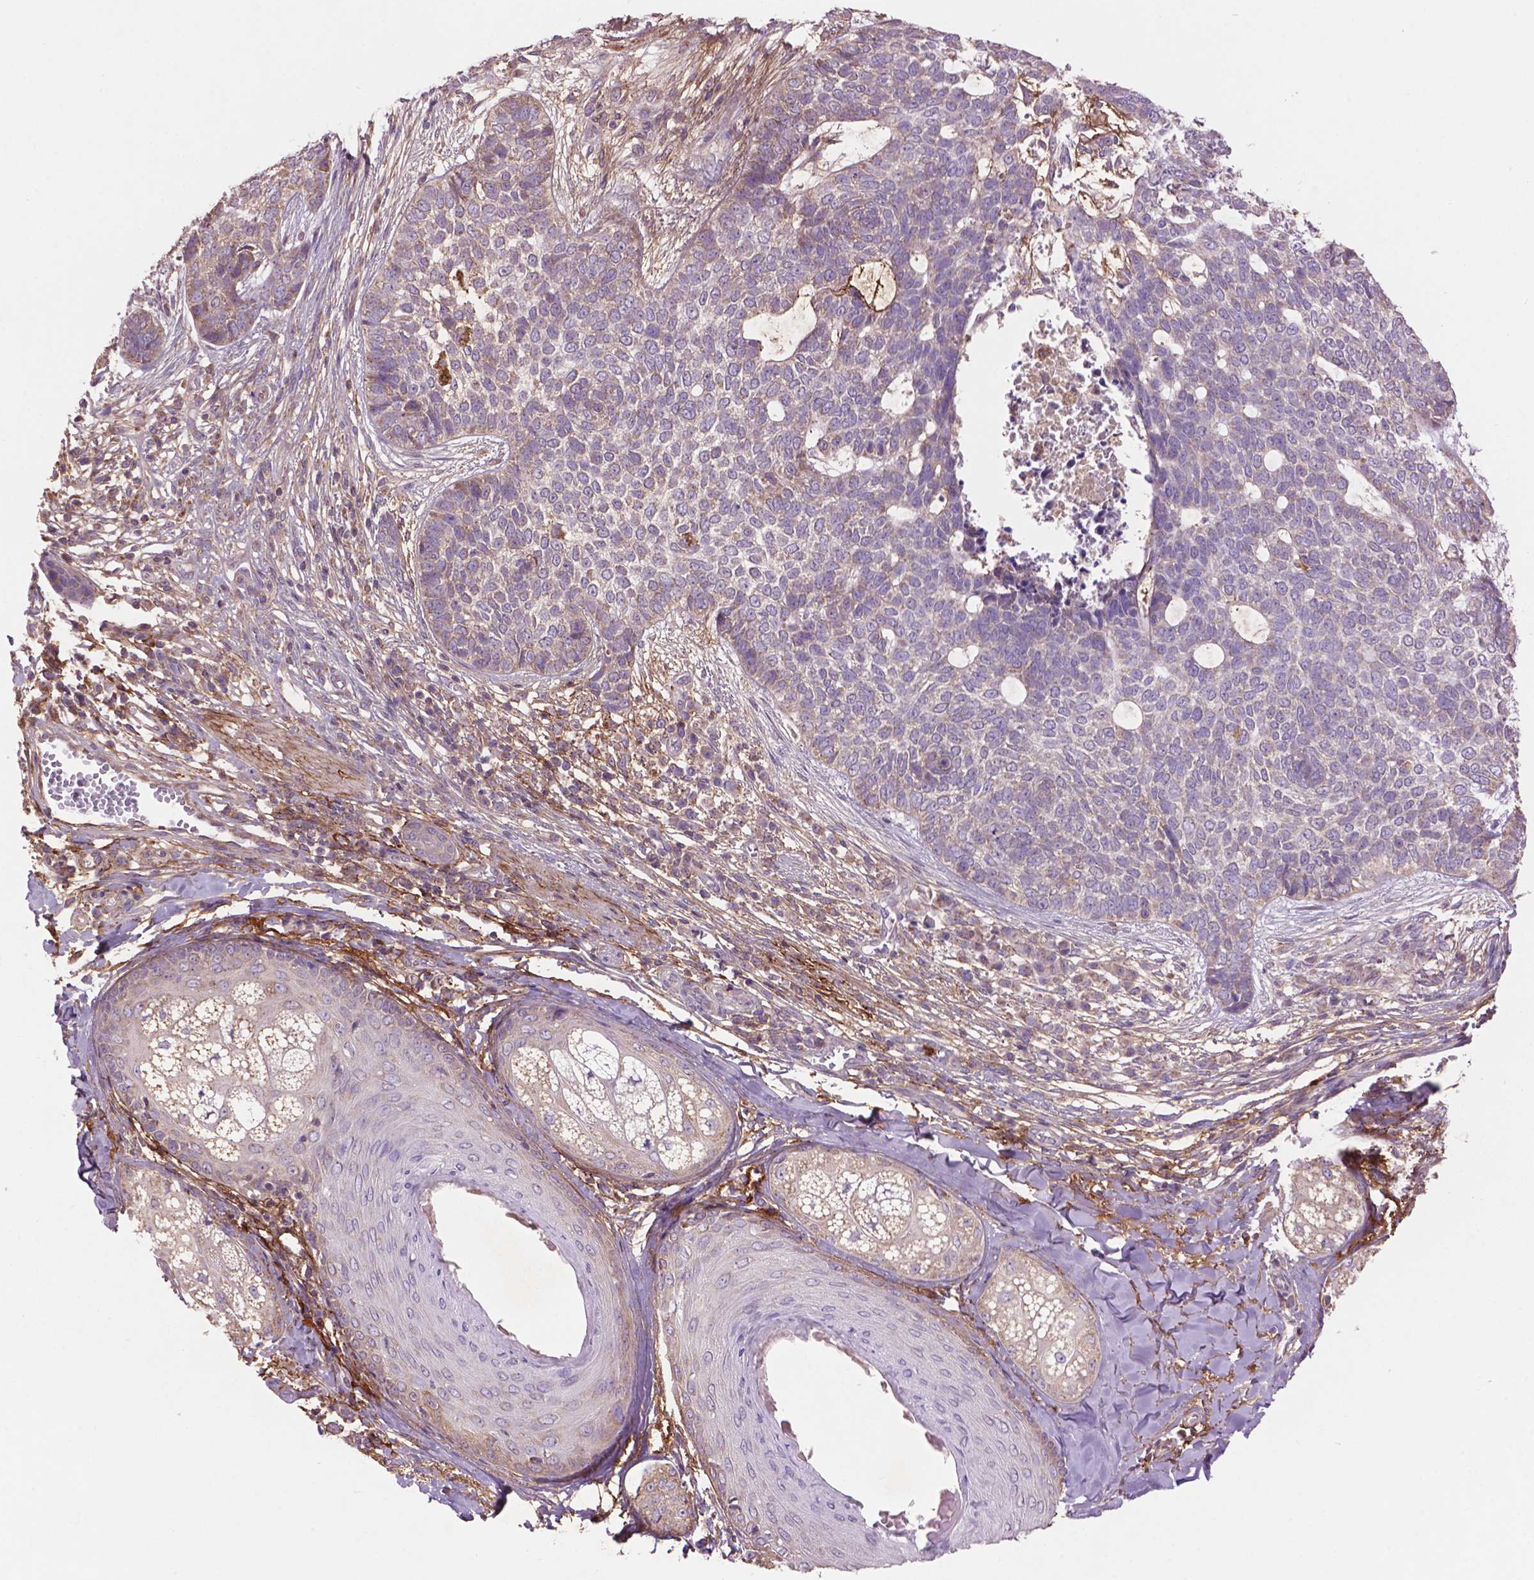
{"staining": {"intensity": "negative", "quantity": "none", "location": "none"}, "tissue": "skin cancer", "cell_type": "Tumor cells", "image_type": "cancer", "snomed": [{"axis": "morphology", "description": "Basal cell carcinoma"}, {"axis": "topography", "description": "Skin"}], "caption": "An immunohistochemistry image of skin cancer is shown. There is no staining in tumor cells of skin cancer. (Brightfield microscopy of DAB immunohistochemistry at high magnification).", "gene": "LRRC3C", "patient": {"sex": "female", "age": 69}}